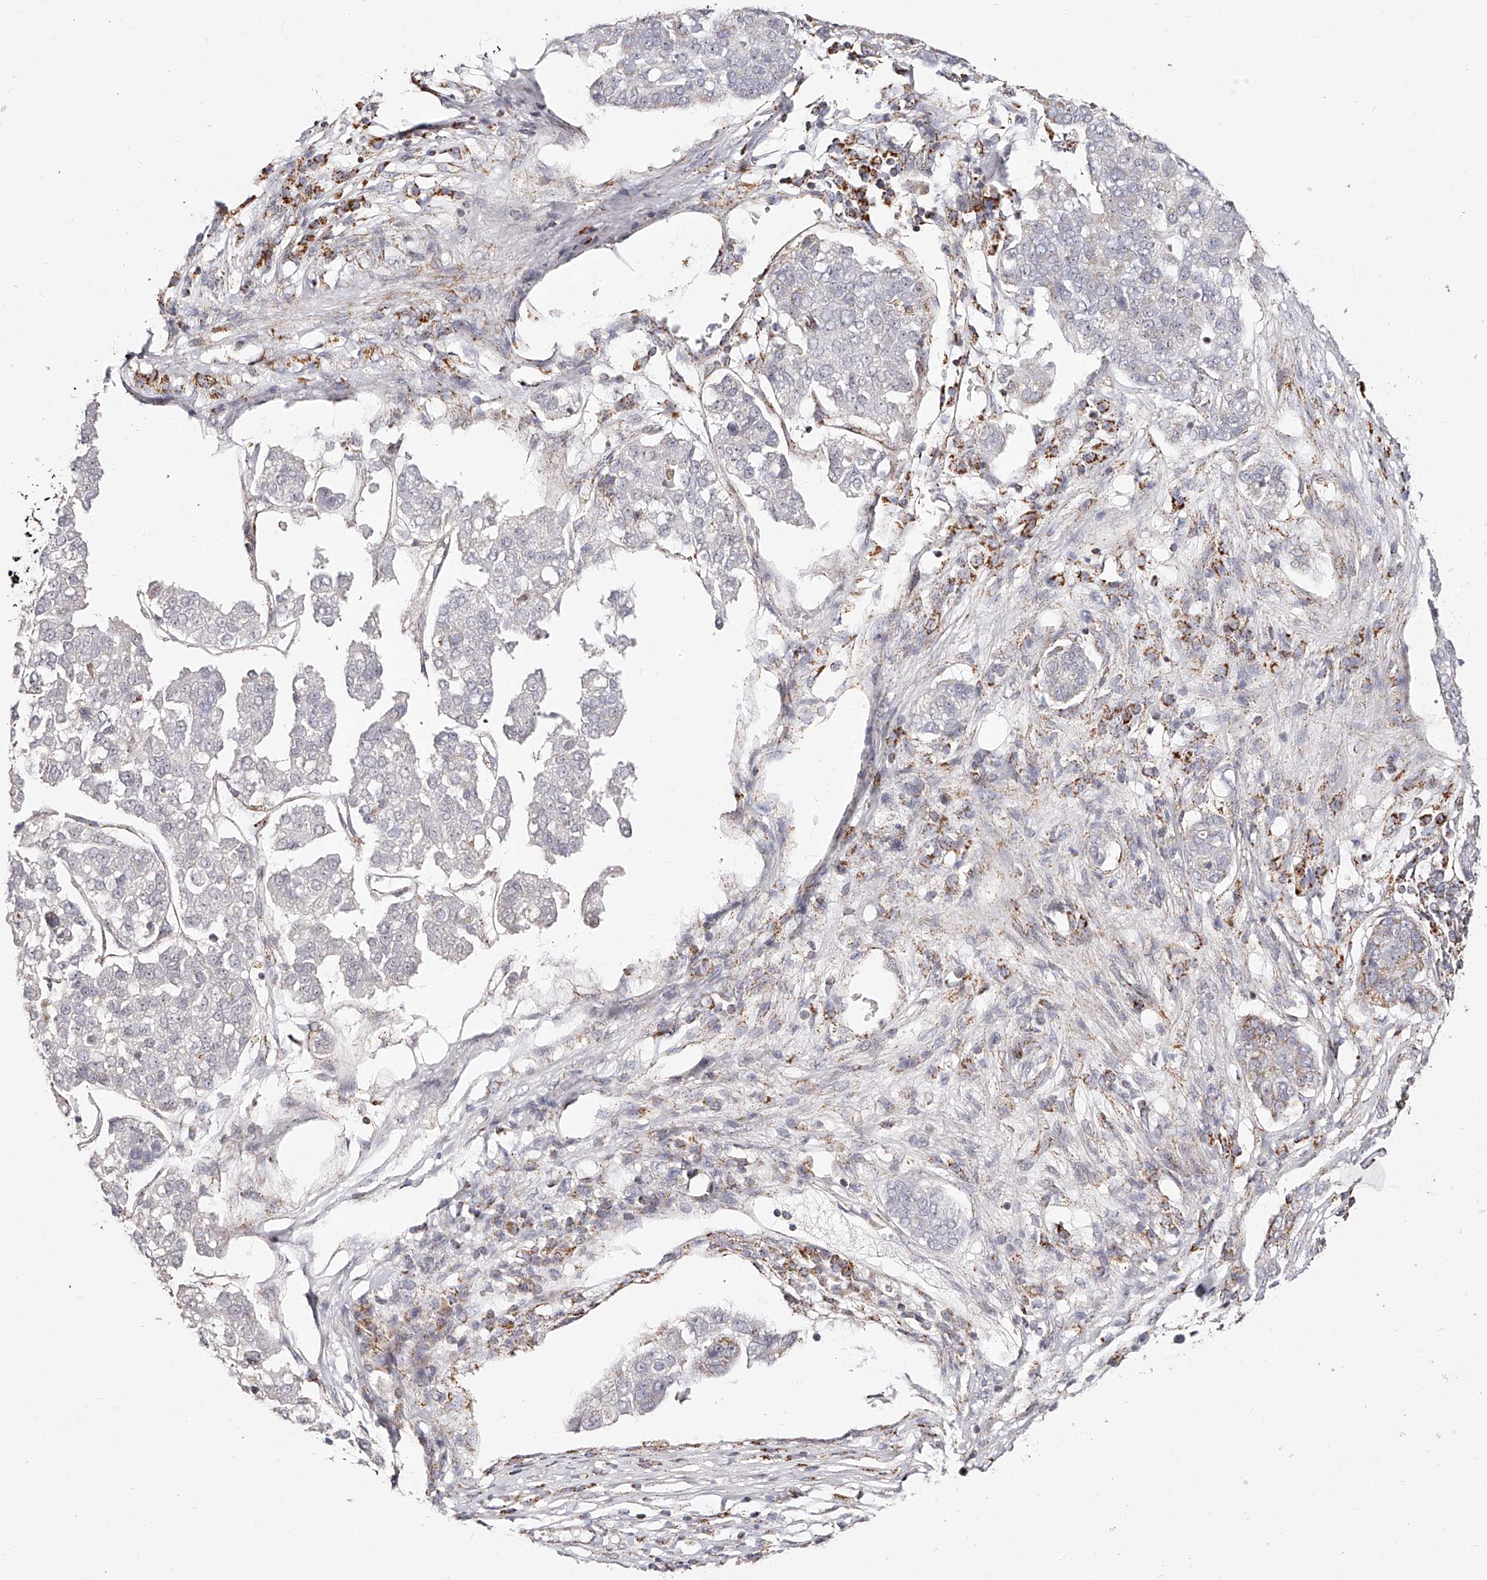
{"staining": {"intensity": "weak", "quantity": "<25%", "location": "cytoplasmic/membranous"}, "tissue": "pancreatic cancer", "cell_type": "Tumor cells", "image_type": "cancer", "snomed": [{"axis": "morphology", "description": "Adenocarcinoma, NOS"}, {"axis": "topography", "description": "Pancreas"}], "caption": "This is an immunohistochemistry (IHC) histopathology image of adenocarcinoma (pancreatic). There is no staining in tumor cells.", "gene": "NDUFV3", "patient": {"sex": "female", "age": 61}}